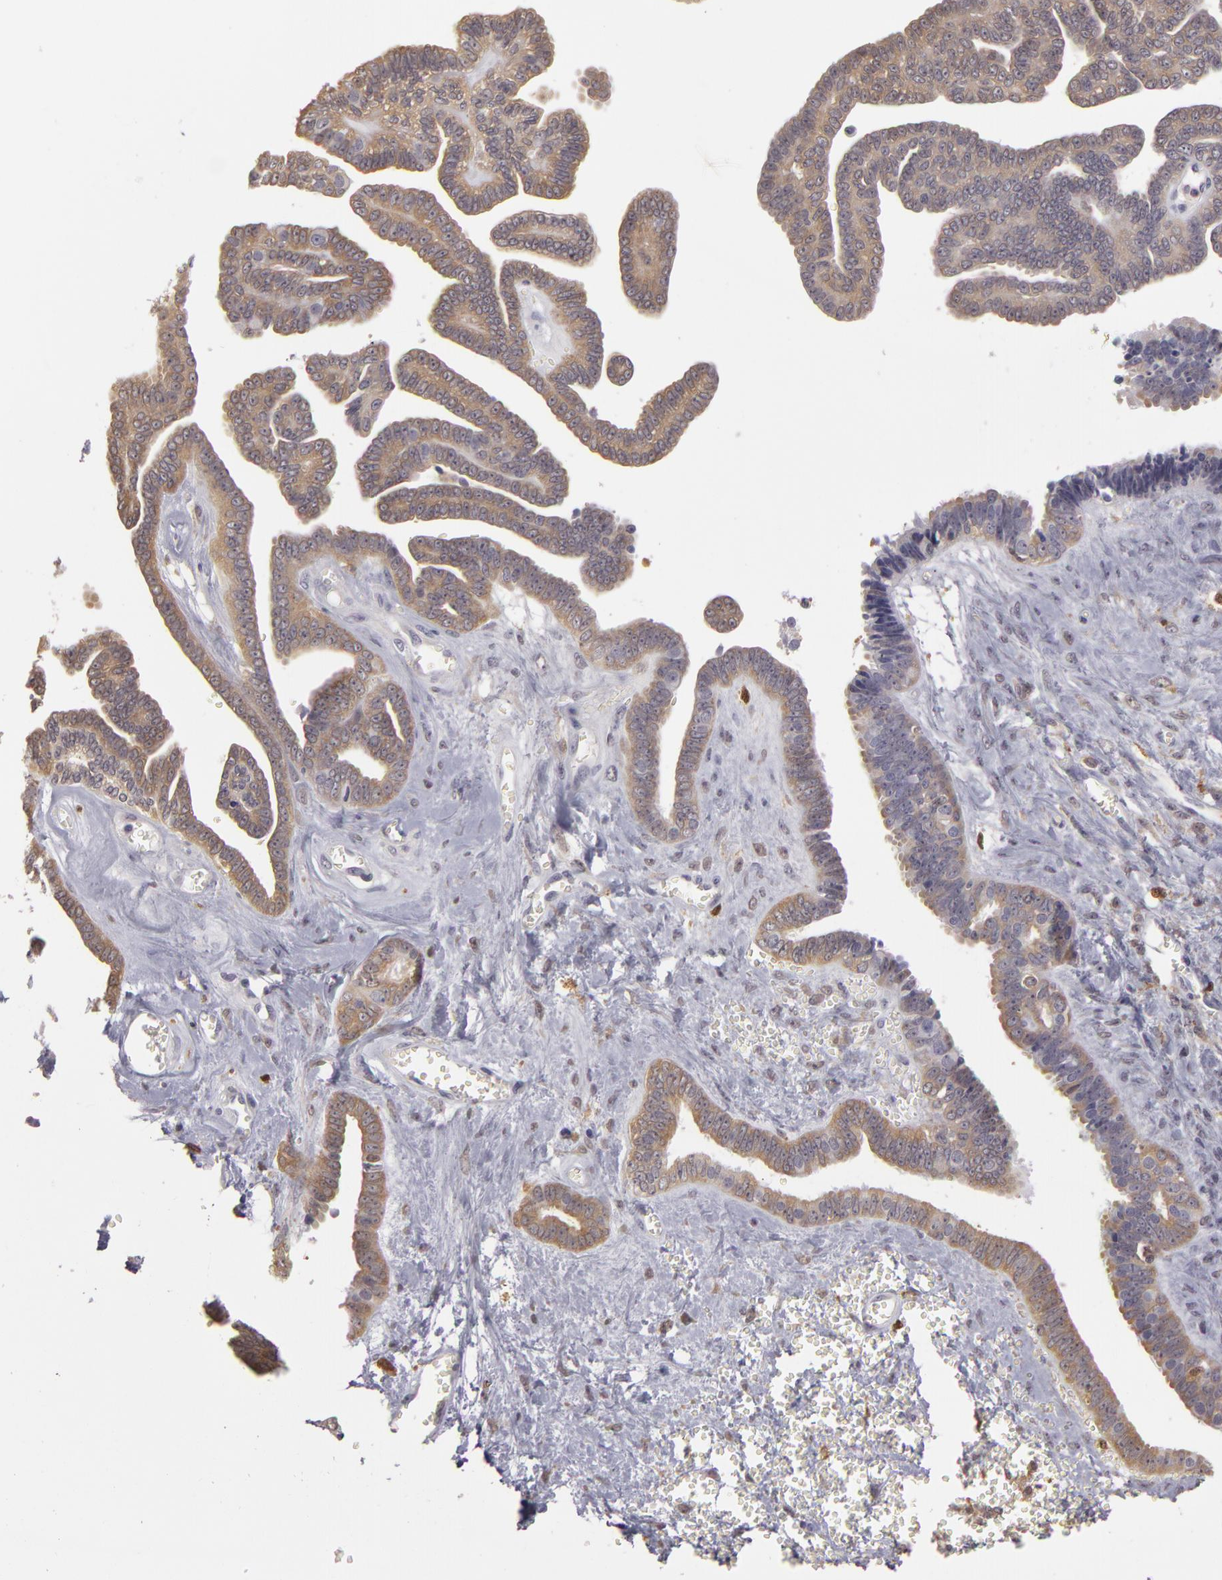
{"staining": {"intensity": "negative", "quantity": "none", "location": "none"}, "tissue": "ovarian cancer", "cell_type": "Tumor cells", "image_type": "cancer", "snomed": [{"axis": "morphology", "description": "Cystadenocarcinoma, serous, NOS"}, {"axis": "topography", "description": "Ovary"}], "caption": "DAB (3,3'-diaminobenzidine) immunohistochemical staining of human serous cystadenocarcinoma (ovarian) demonstrates no significant positivity in tumor cells. (Brightfield microscopy of DAB immunohistochemistry (IHC) at high magnification).", "gene": "GNPDA1", "patient": {"sex": "female", "age": 71}}